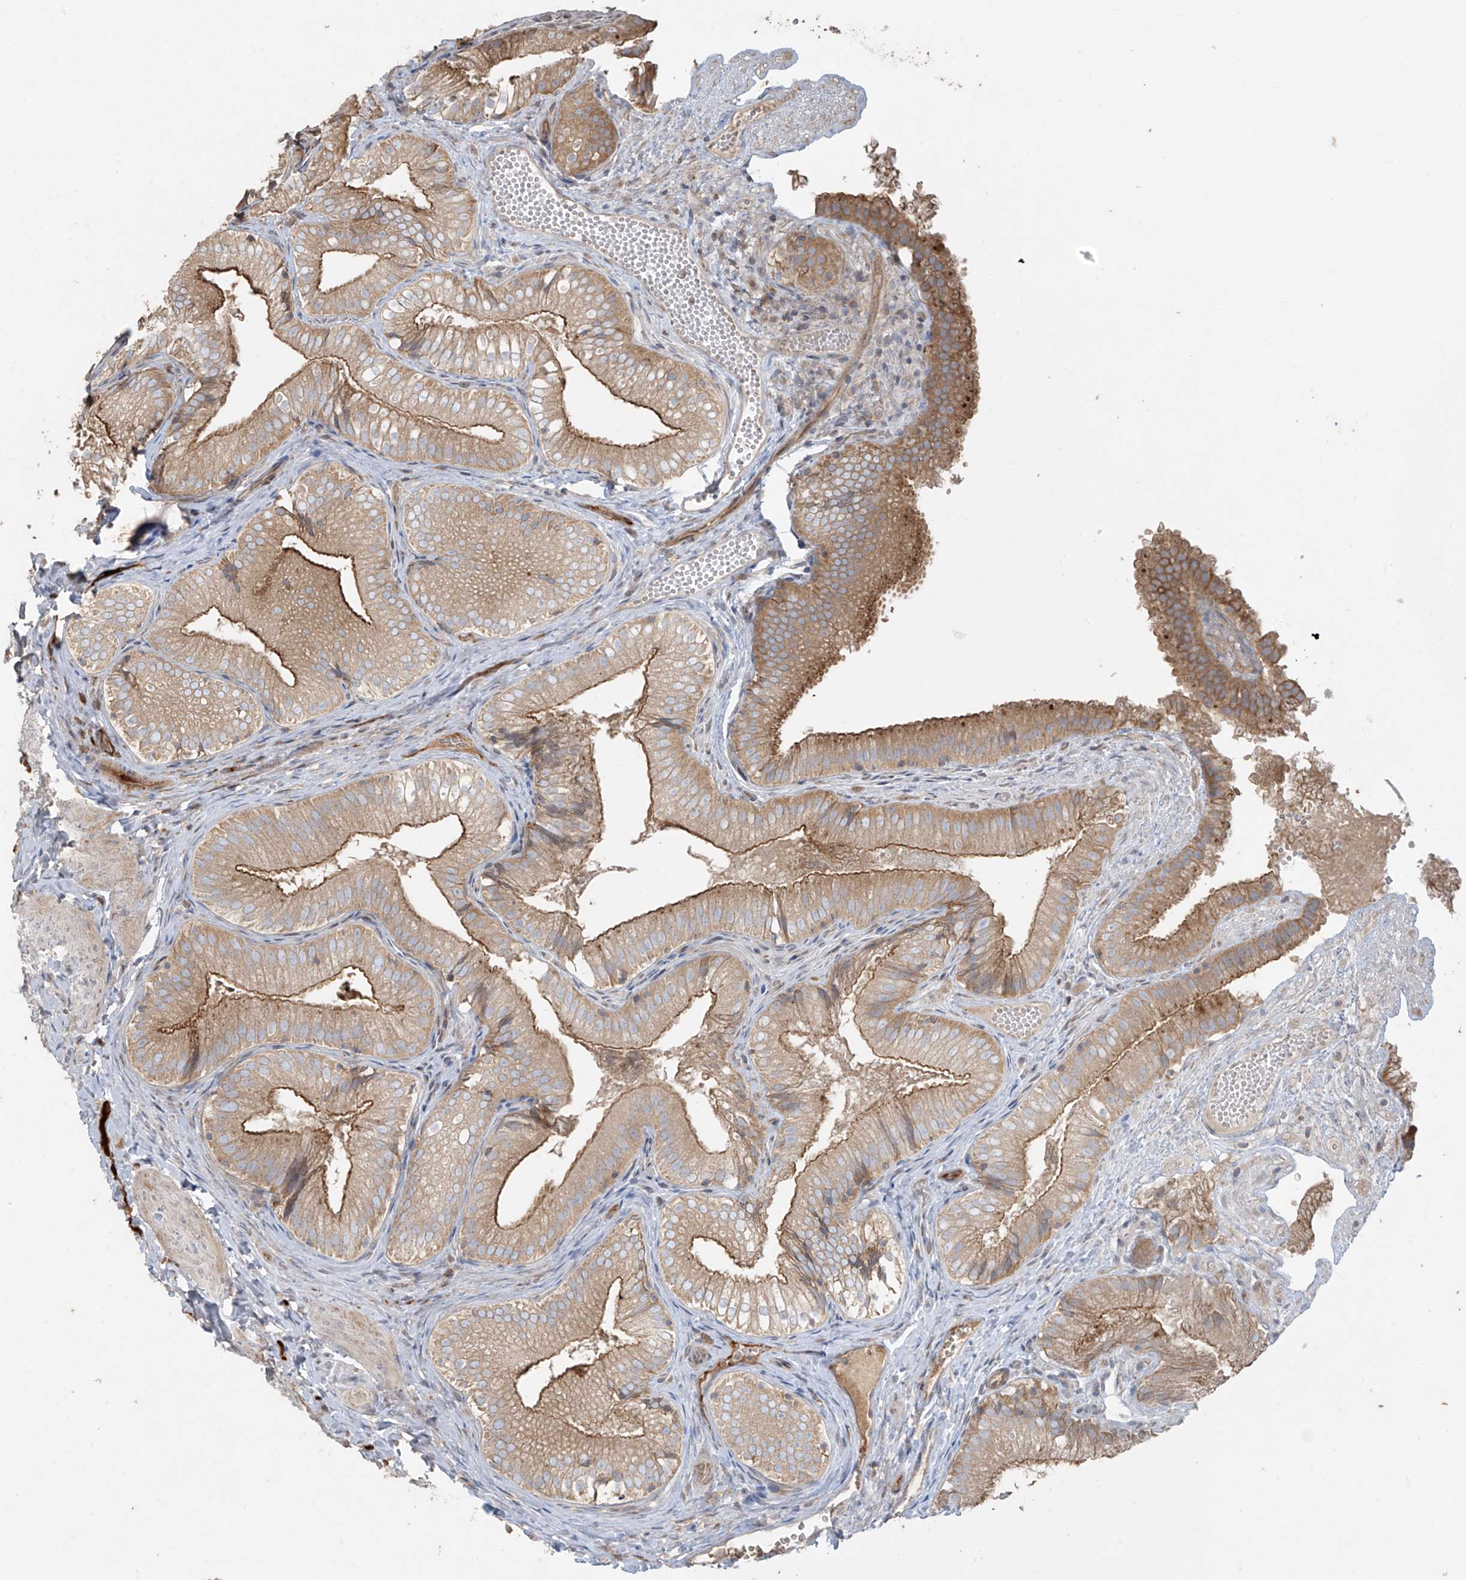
{"staining": {"intensity": "moderate", "quantity": ">75%", "location": "cytoplasmic/membranous"}, "tissue": "gallbladder", "cell_type": "Glandular cells", "image_type": "normal", "snomed": [{"axis": "morphology", "description": "Normal tissue, NOS"}, {"axis": "topography", "description": "Gallbladder"}], "caption": "This histopathology image displays unremarkable gallbladder stained with IHC to label a protein in brown. The cytoplasmic/membranous of glandular cells show moderate positivity for the protein. Nuclei are counter-stained blue.", "gene": "ABTB1", "patient": {"sex": "female", "age": 30}}